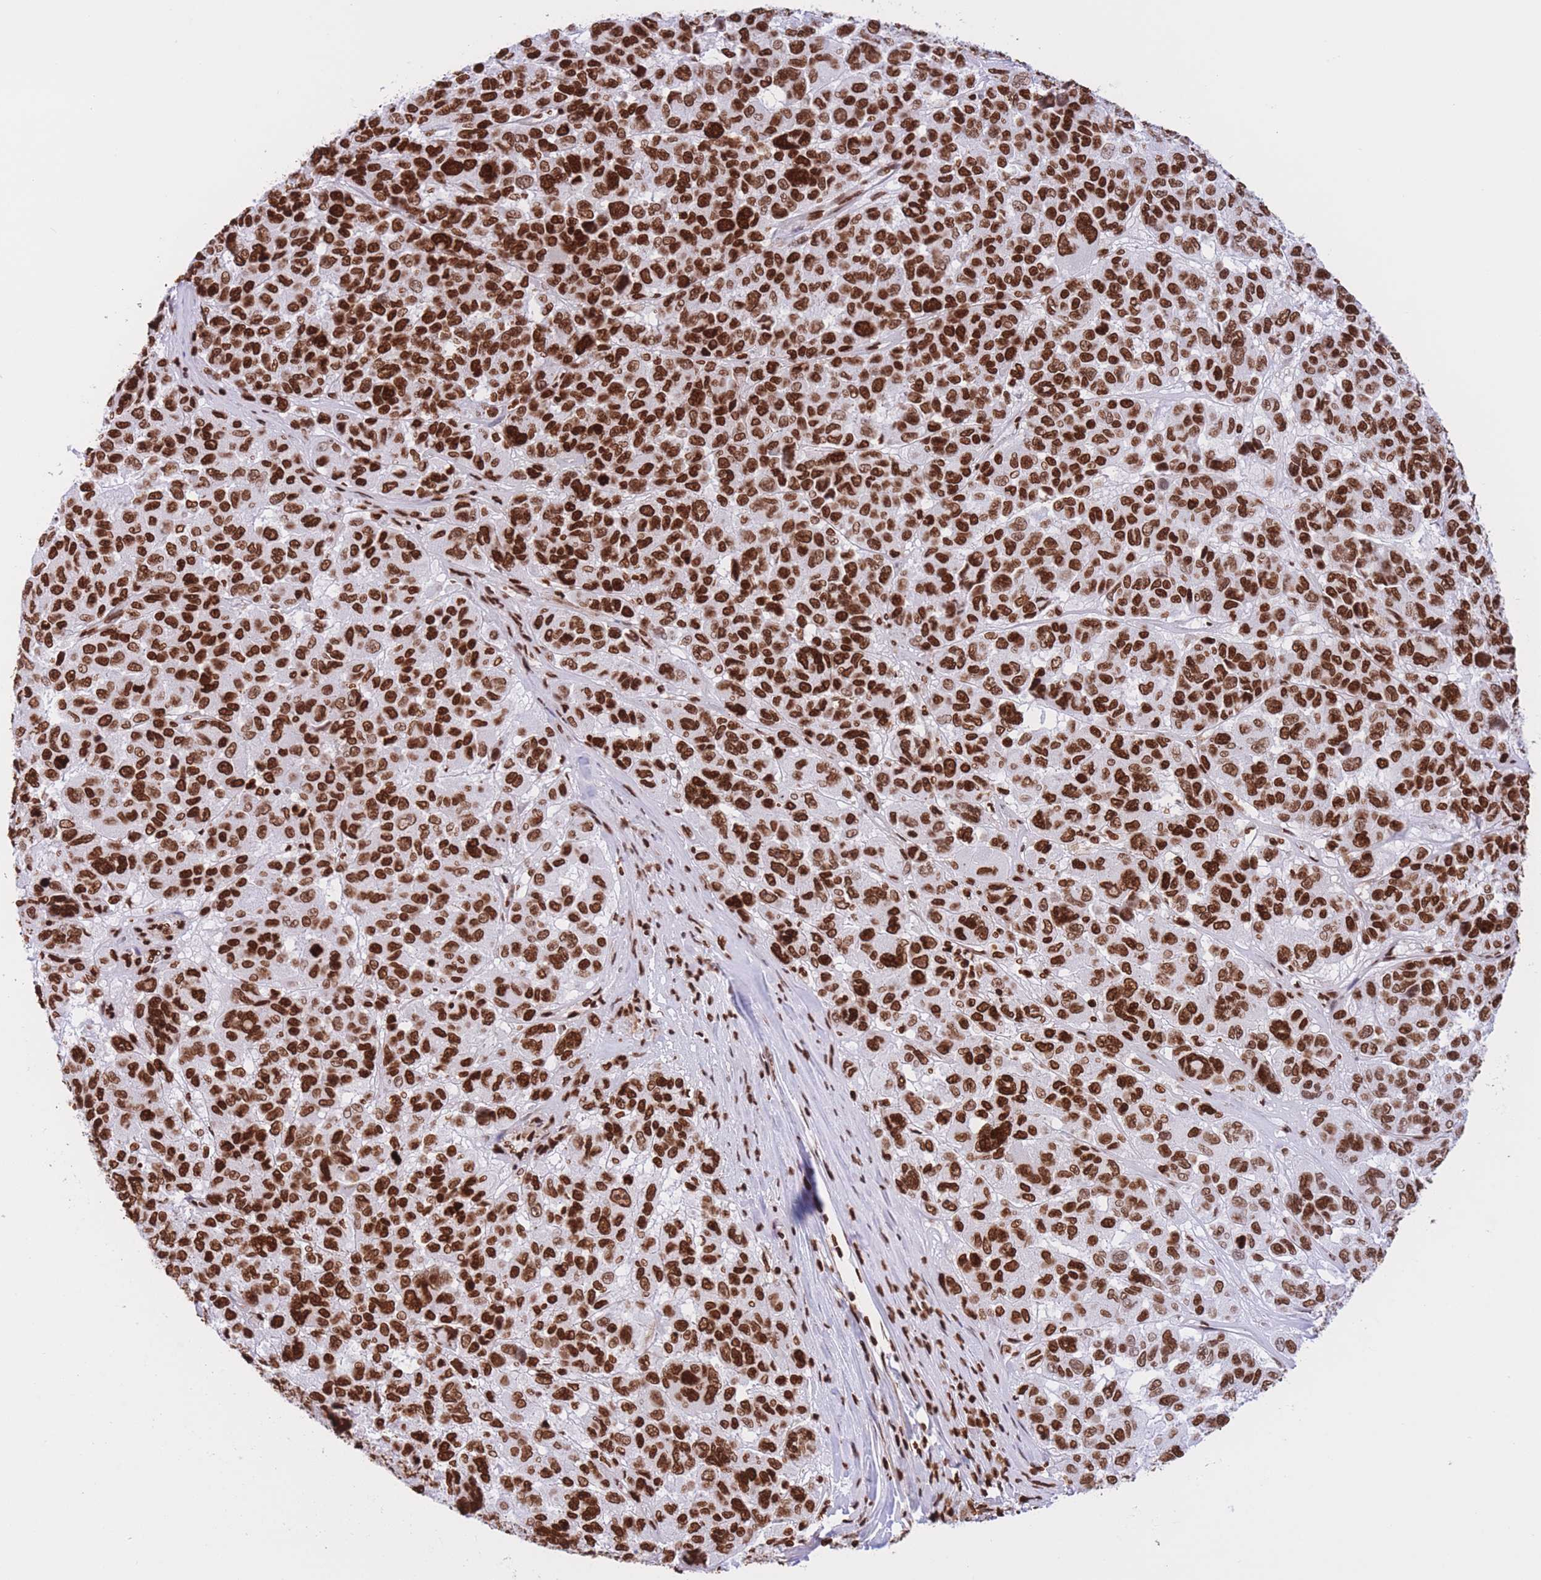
{"staining": {"intensity": "strong", "quantity": ">75%", "location": "nuclear"}, "tissue": "melanoma", "cell_type": "Tumor cells", "image_type": "cancer", "snomed": [{"axis": "morphology", "description": "Malignant melanoma, NOS"}, {"axis": "topography", "description": "Skin"}], "caption": "Malignant melanoma was stained to show a protein in brown. There is high levels of strong nuclear expression in approximately >75% of tumor cells.", "gene": "H2BC11", "patient": {"sex": "female", "age": 66}}